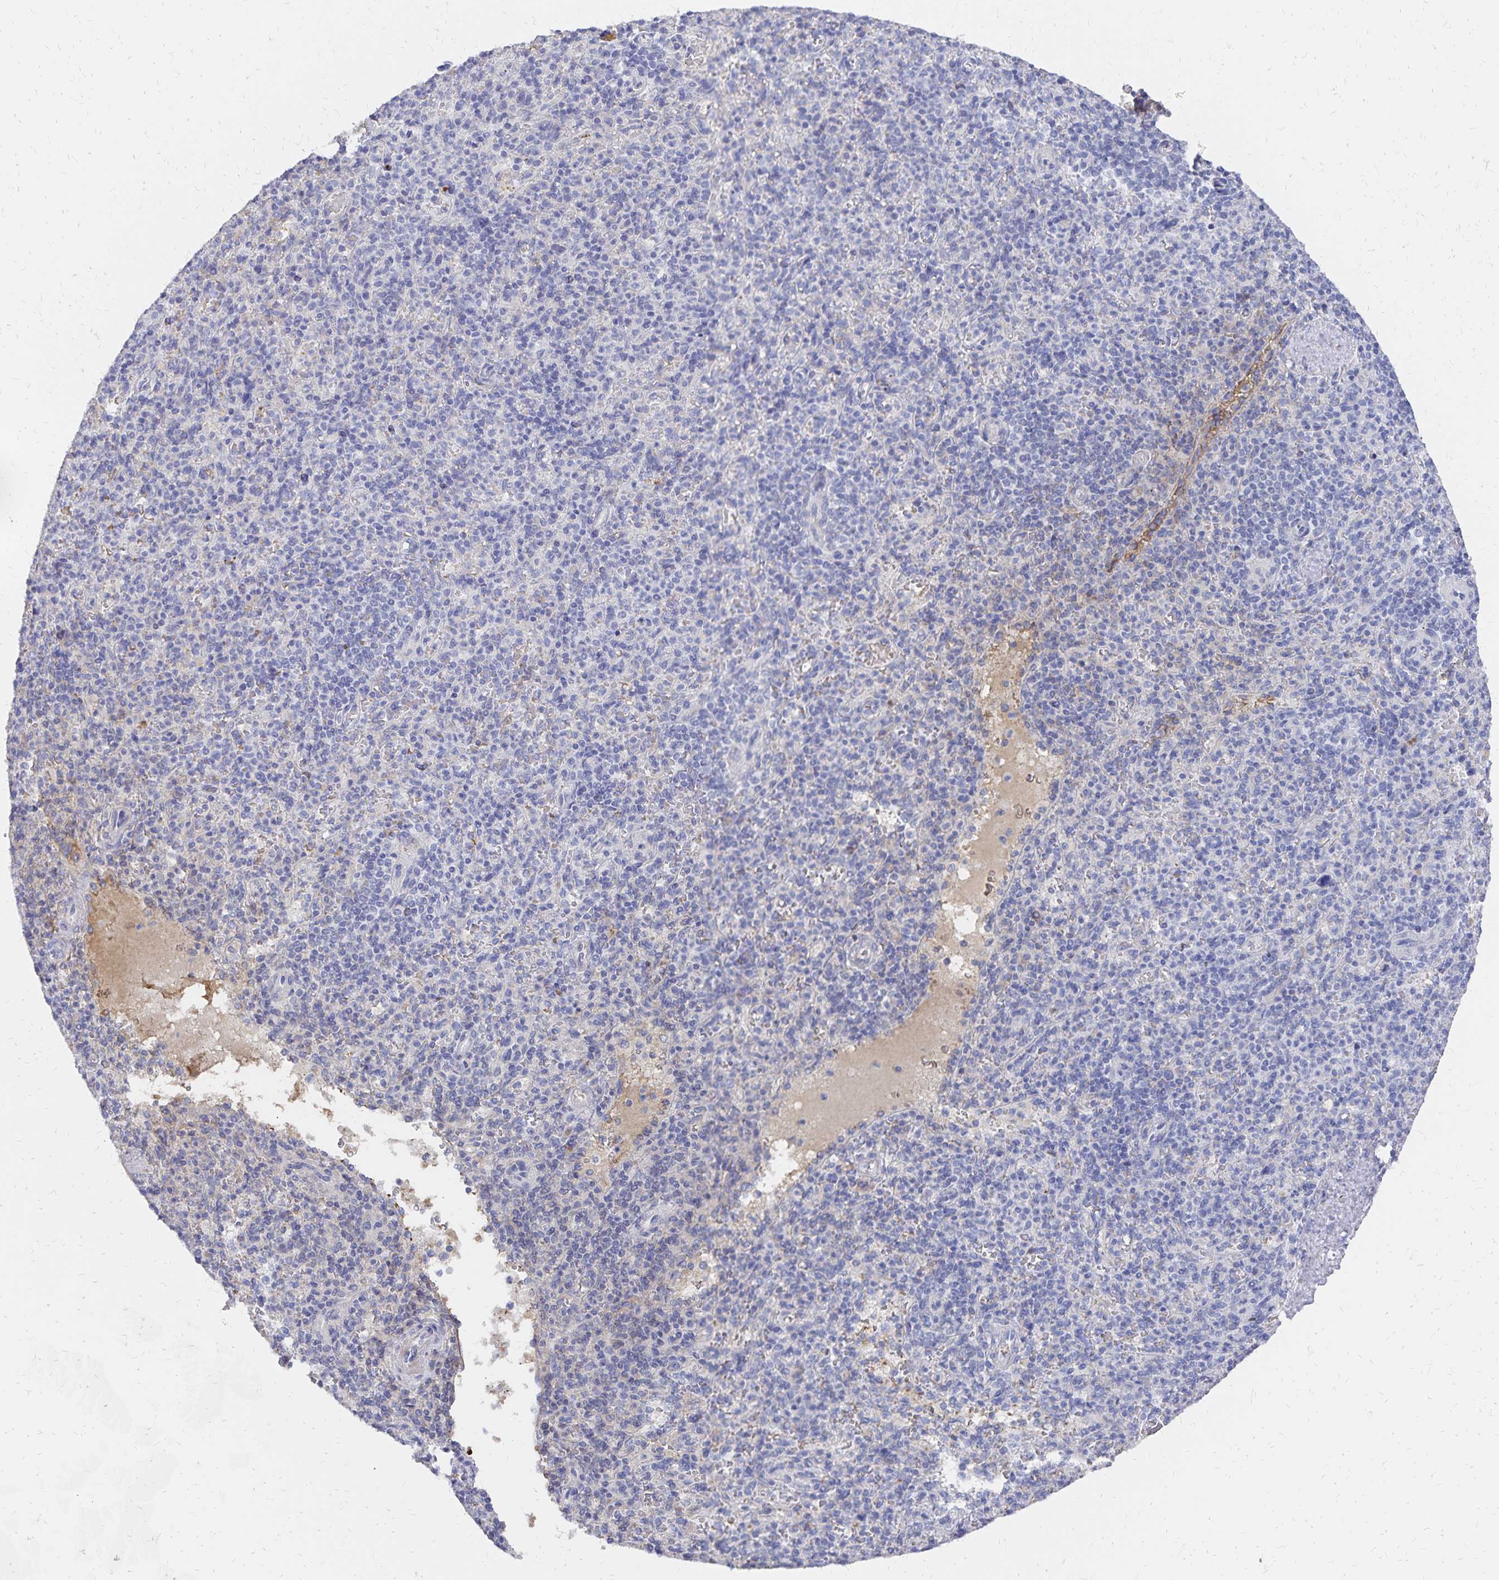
{"staining": {"intensity": "negative", "quantity": "none", "location": "none"}, "tissue": "spleen", "cell_type": "Cells in red pulp", "image_type": "normal", "snomed": [{"axis": "morphology", "description": "Normal tissue, NOS"}, {"axis": "topography", "description": "Spleen"}], "caption": "The immunohistochemistry image has no significant staining in cells in red pulp of spleen. (DAB immunohistochemistry, high magnification).", "gene": "KISS1", "patient": {"sex": "female", "age": 74}}